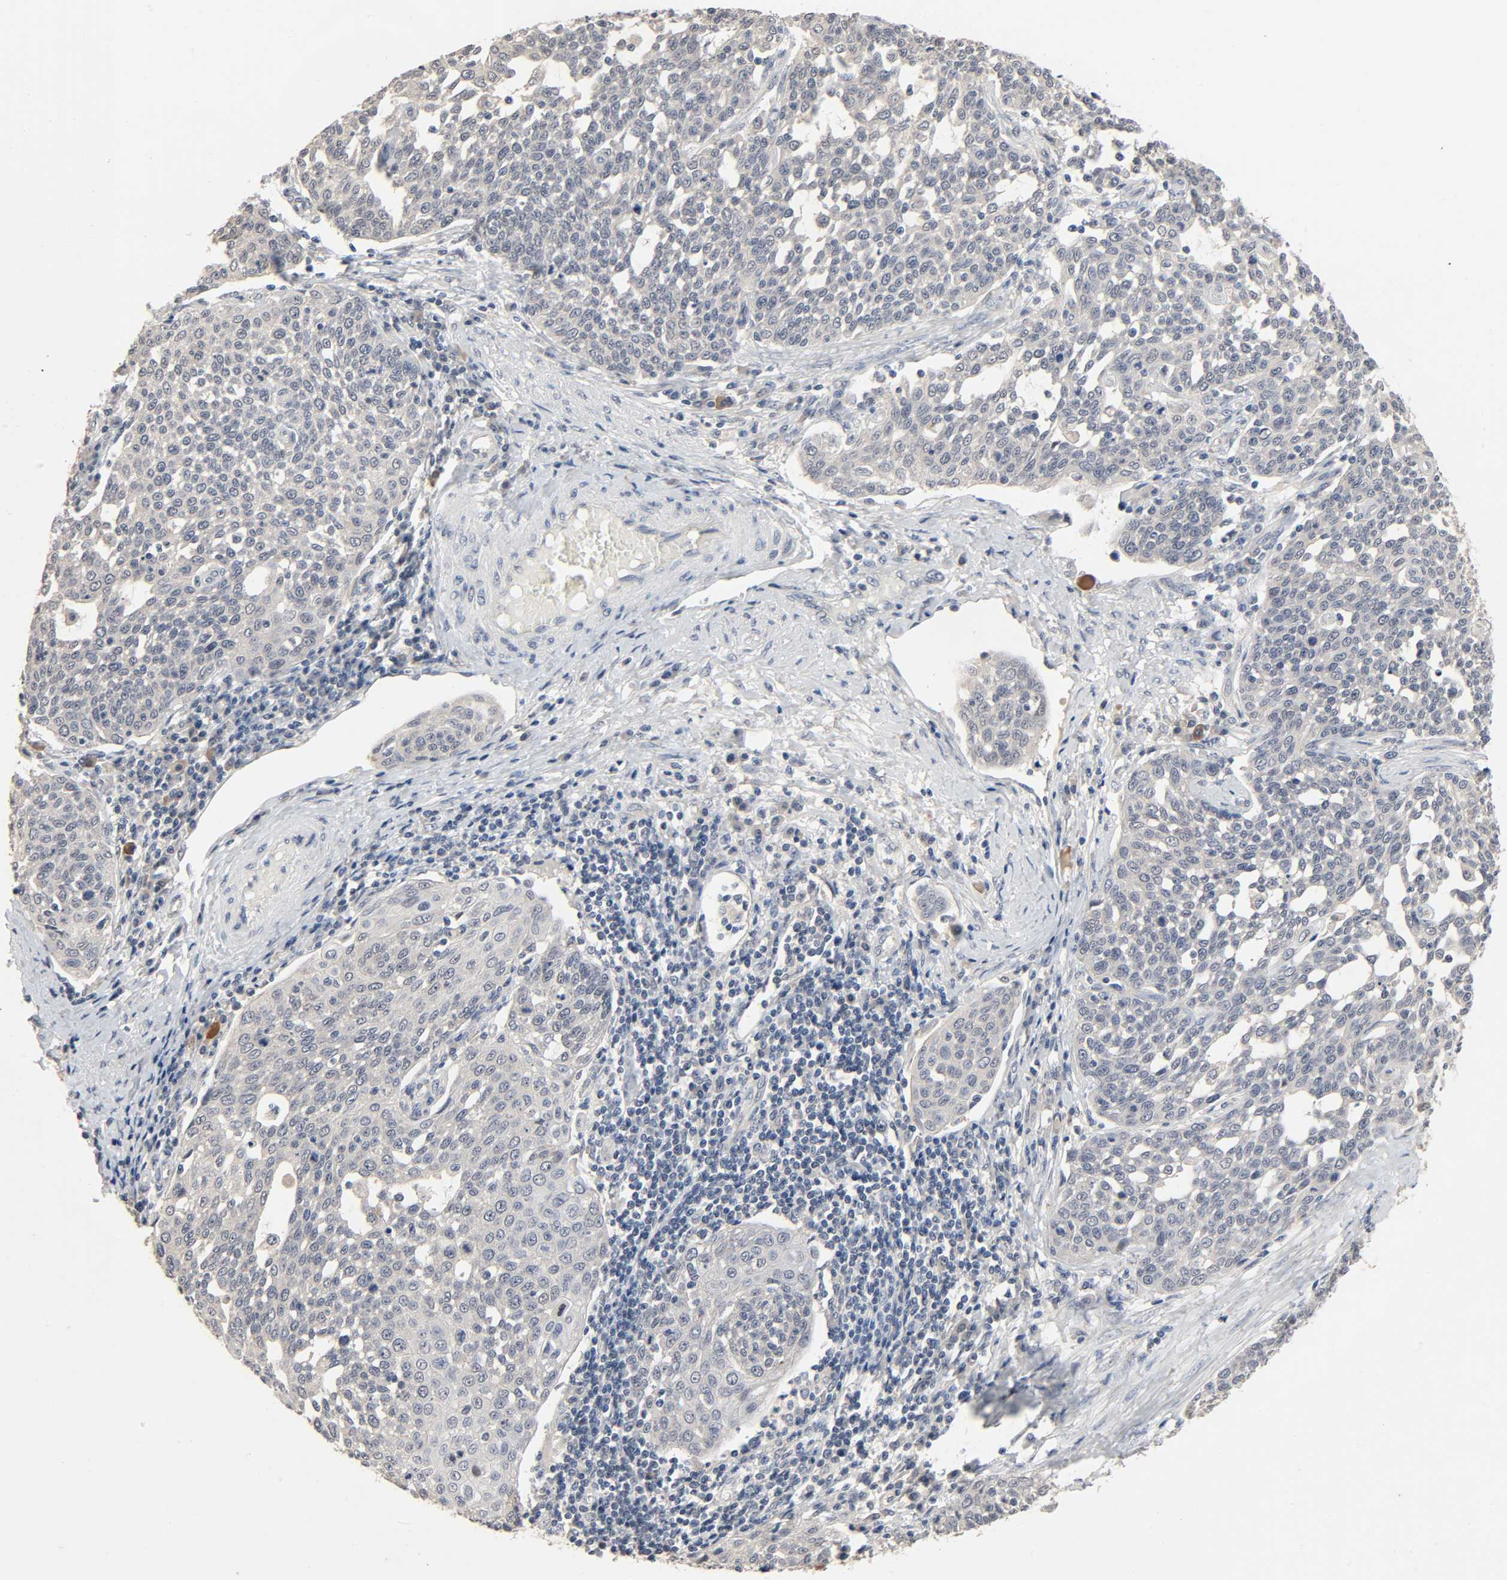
{"staining": {"intensity": "negative", "quantity": "none", "location": "none"}, "tissue": "cervical cancer", "cell_type": "Tumor cells", "image_type": "cancer", "snomed": [{"axis": "morphology", "description": "Squamous cell carcinoma, NOS"}, {"axis": "topography", "description": "Cervix"}], "caption": "This is a image of immunohistochemistry (IHC) staining of cervical cancer (squamous cell carcinoma), which shows no expression in tumor cells. (DAB immunohistochemistry, high magnification).", "gene": "MAGEA8", "patient": {"sex": "female", "age": 34}}